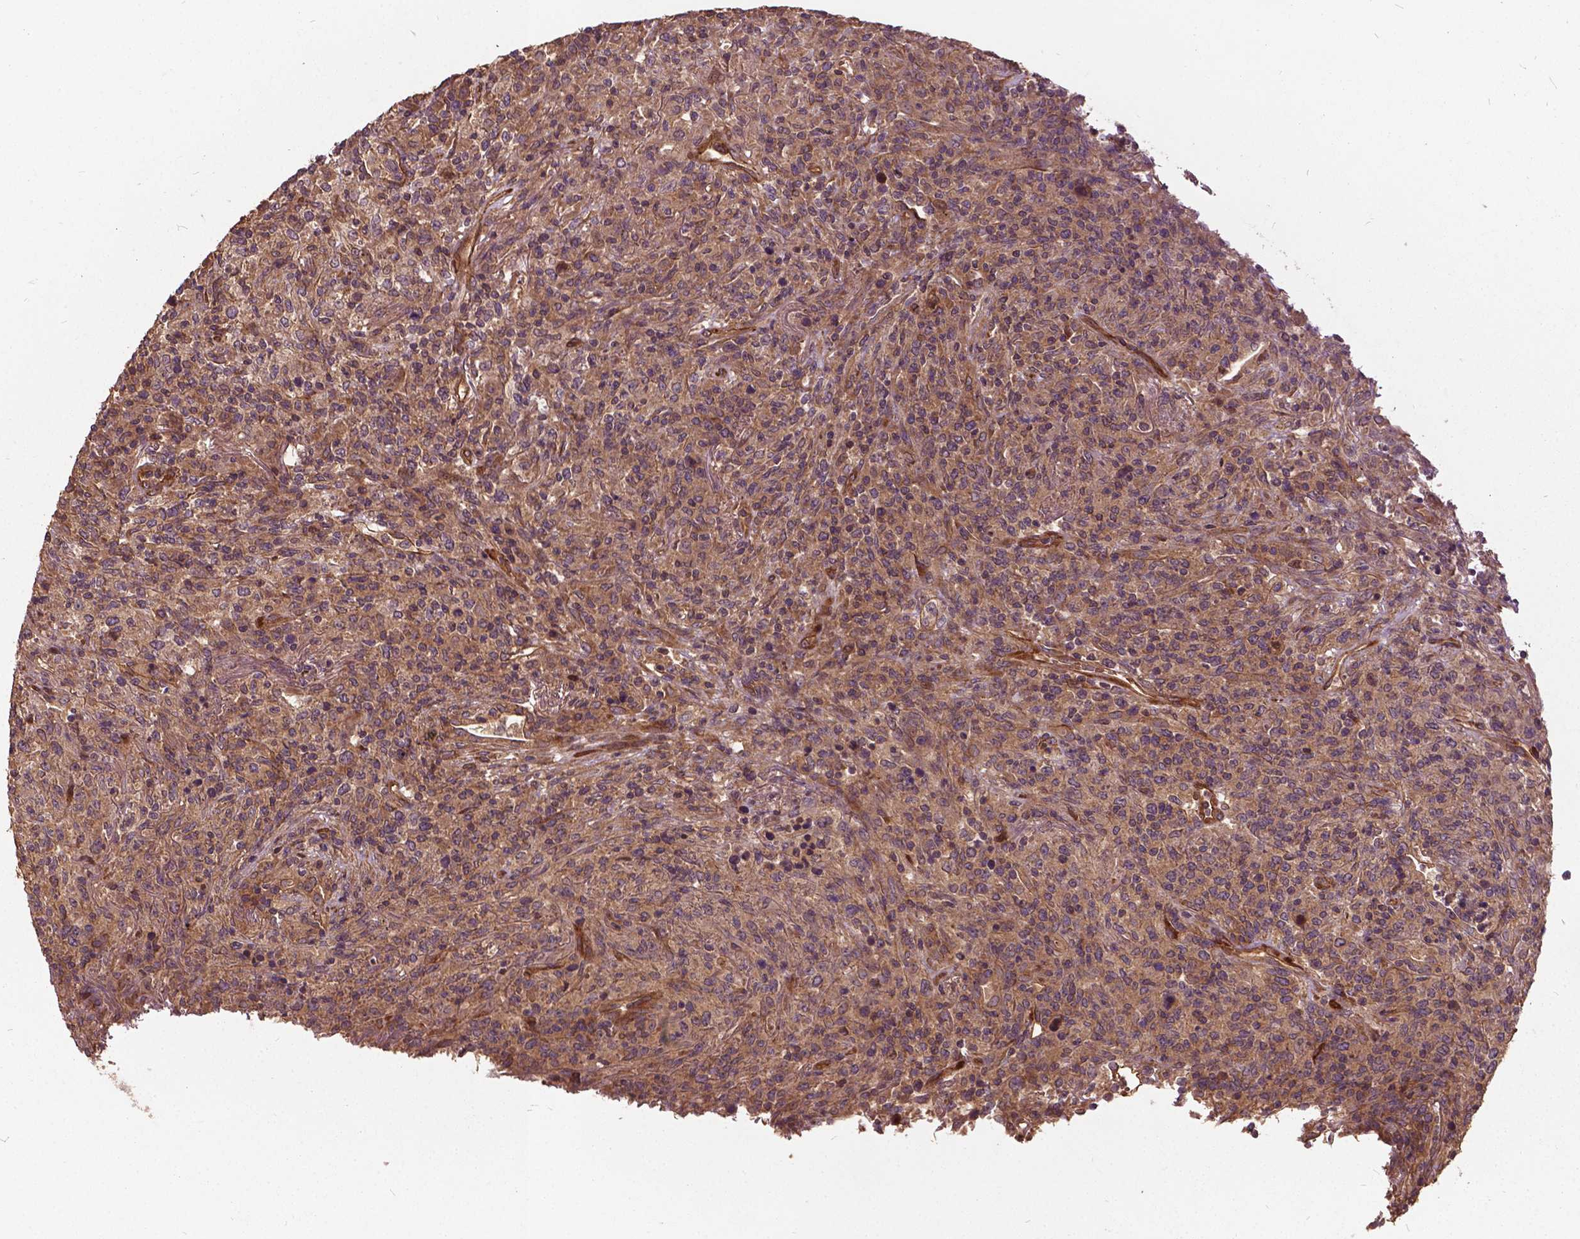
{"staining": {"intensity": "weak", "quantity": ">75%", "location": "cytoplasmic/membranous"}, "tissue": "lymphoma", "cell_type": "Tumor cells", "image_type": "cancer", "snomed": [{"axis": "morphology", "description": "Malignant lymphoma, non-Hodgkin's type, High grade"}, {"axis": "topography", "description": "Lung"}], "caption": "Immunohistochemical staining of lymphoma reveals weak cytoplasmic/membranous protein expression in approximately >75% of tumor cells.", "gene": "UBXN2A", "patient": {"sex": "male", "age": 79}}